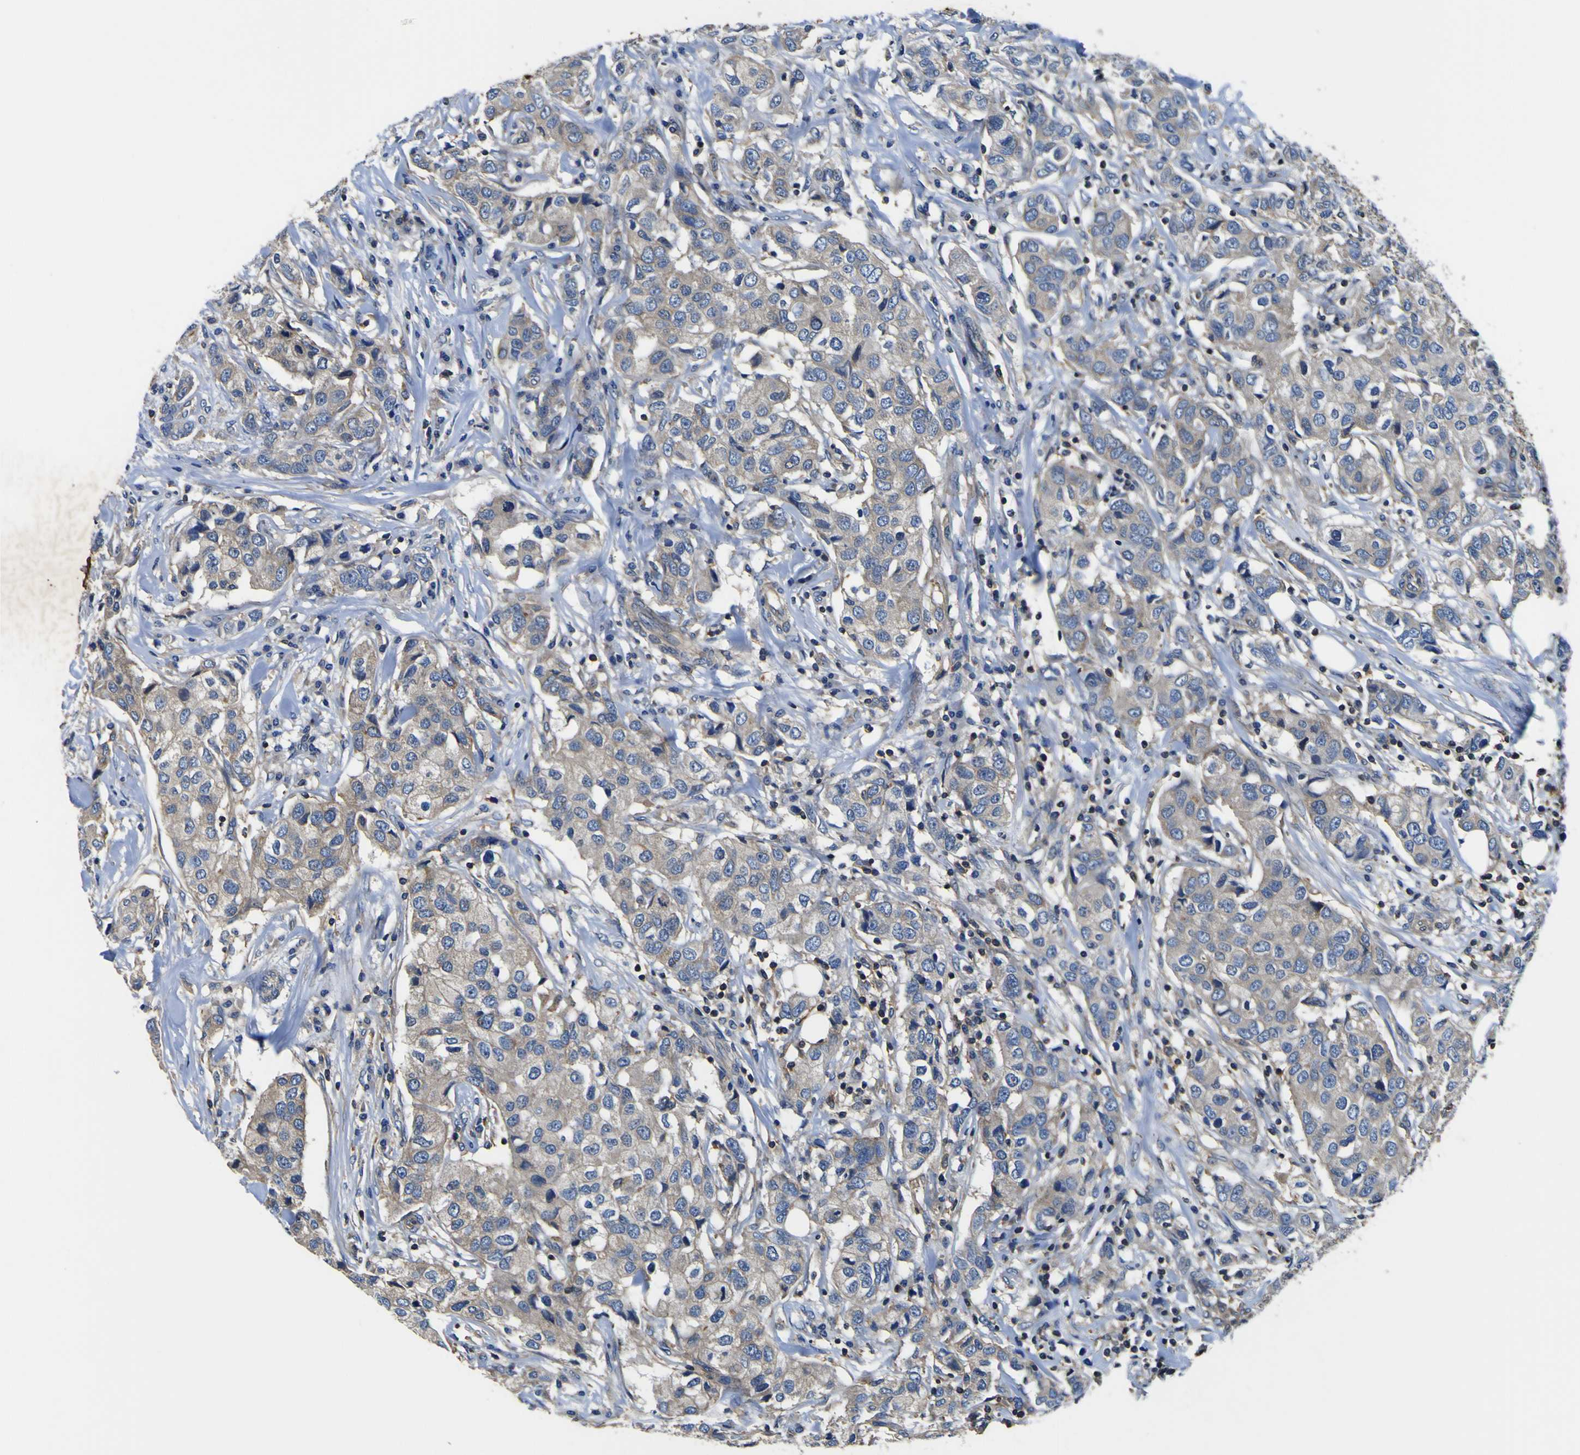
{"staining": {"intensity": "weak", "quantity": ">75%", "location": "cytoplasmic/membranous"}, "tissue": "breast cancer", "cell_type": "Tumor cells", "image_type": "cancer", "snomed": [{"axis": "morphology", "description": "Duct carcinoma"}, {"axis": "topography", "description": "Breast"}], "caption": "Breast cancer (infiltrating ductal carcinoma) was stained to show a protein in brown. There is low levels of weak cytoplasmic/membranous expression in approximately >75% of tumor cells.", "gene": "CNR2", "patient": {"sex": "female", "age": 80}}